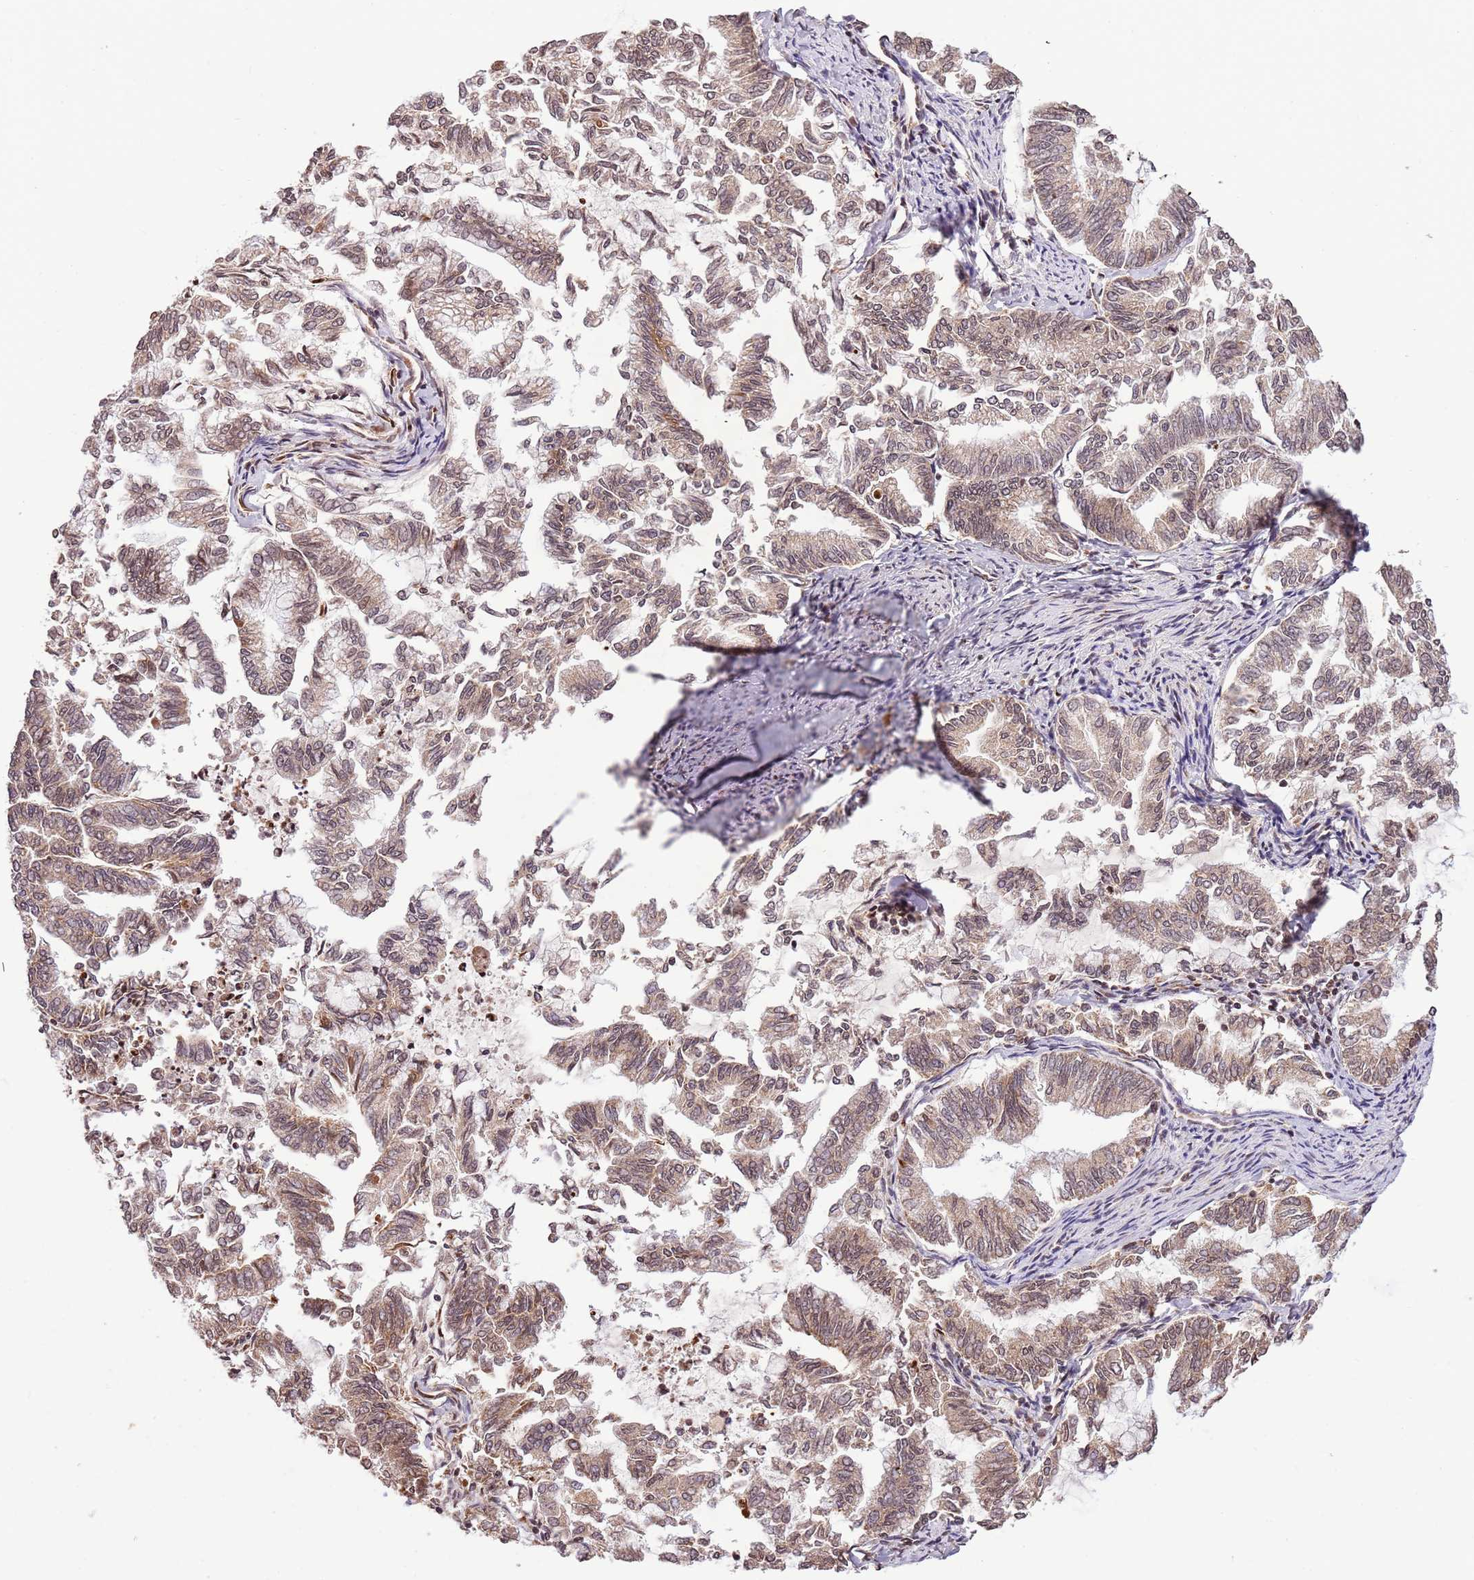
{"staining": {"intensity": "moderate", "quantity": ">75%", "location": "cytoplasmic/membranous,nuclear"}, "tissue": "endometrial cancer", "cell_type": "Tumor cells", "image_type": "cancer", "snomed": [{"axis": "morphology", "description": "Adenocarcinoma, NOS"}, {"axis": "topography", "description": "Endometrium"}], "caption": "A histopathology image of endometrial cancer (adenocarcinoma) stained for a protein displays moderate cytoplasmic/membranous and nuclear brown staining in tumor cells.", "gene": "SAMSN1", "patient": {"sex": "female", "age": 79}}